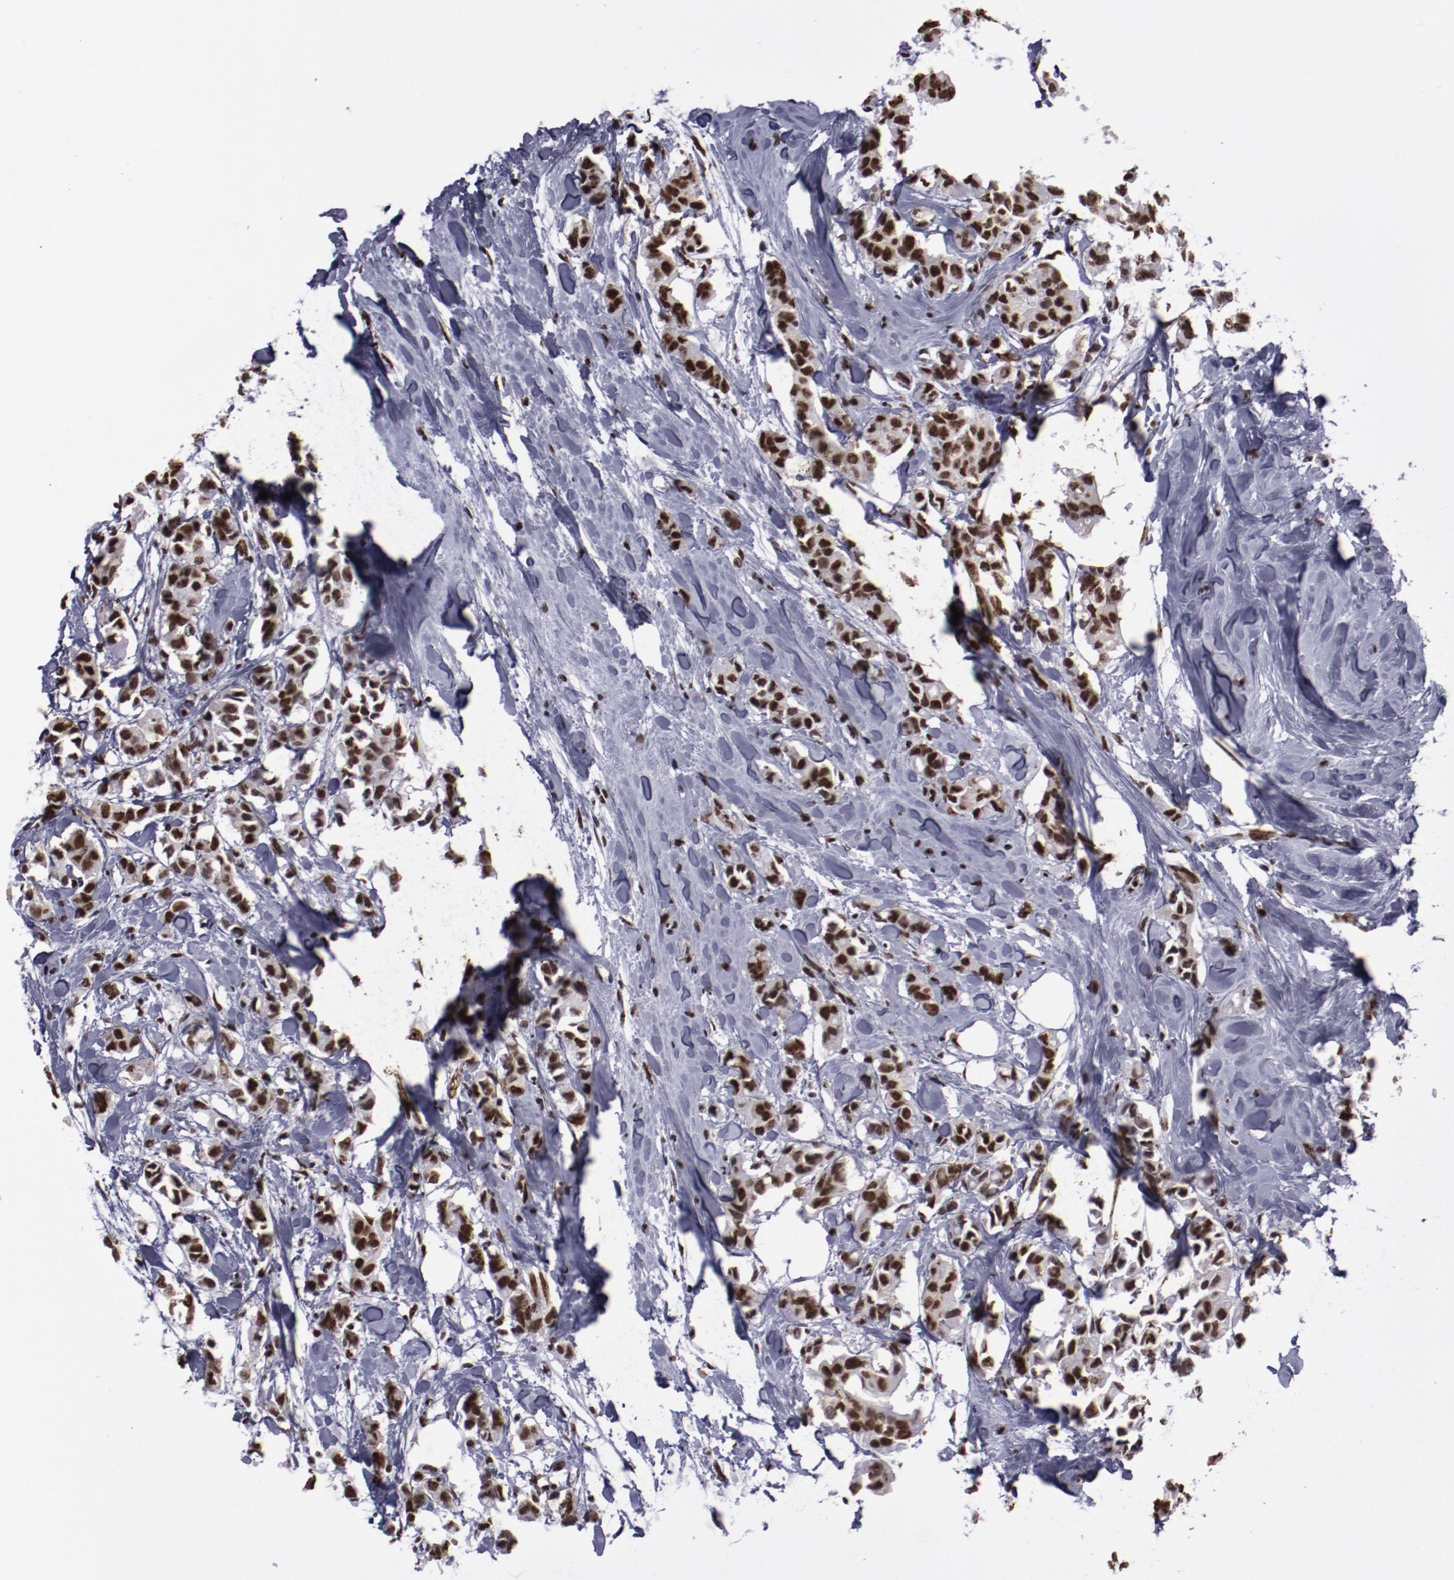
{"staining": {"intensity": "strong", "quantity": ">75%", "location": "nuclear"}, "tissue": "breast cancer", "cell_type": "Tumor cells", "image_type": "cancer", "snomed": [{"axis": "morphology", "description": "Duct carcinoma"}, {"axis": "topography", "description": "Breast"}], "caption": "Immunohistochemistry (DAB) staining of breast cancer exhibits strong nuclear protein positivity in about >75% of tumor cells.", "gene": "HNRNPA2B1", "patient": {"sex": "female", "age": 84}}